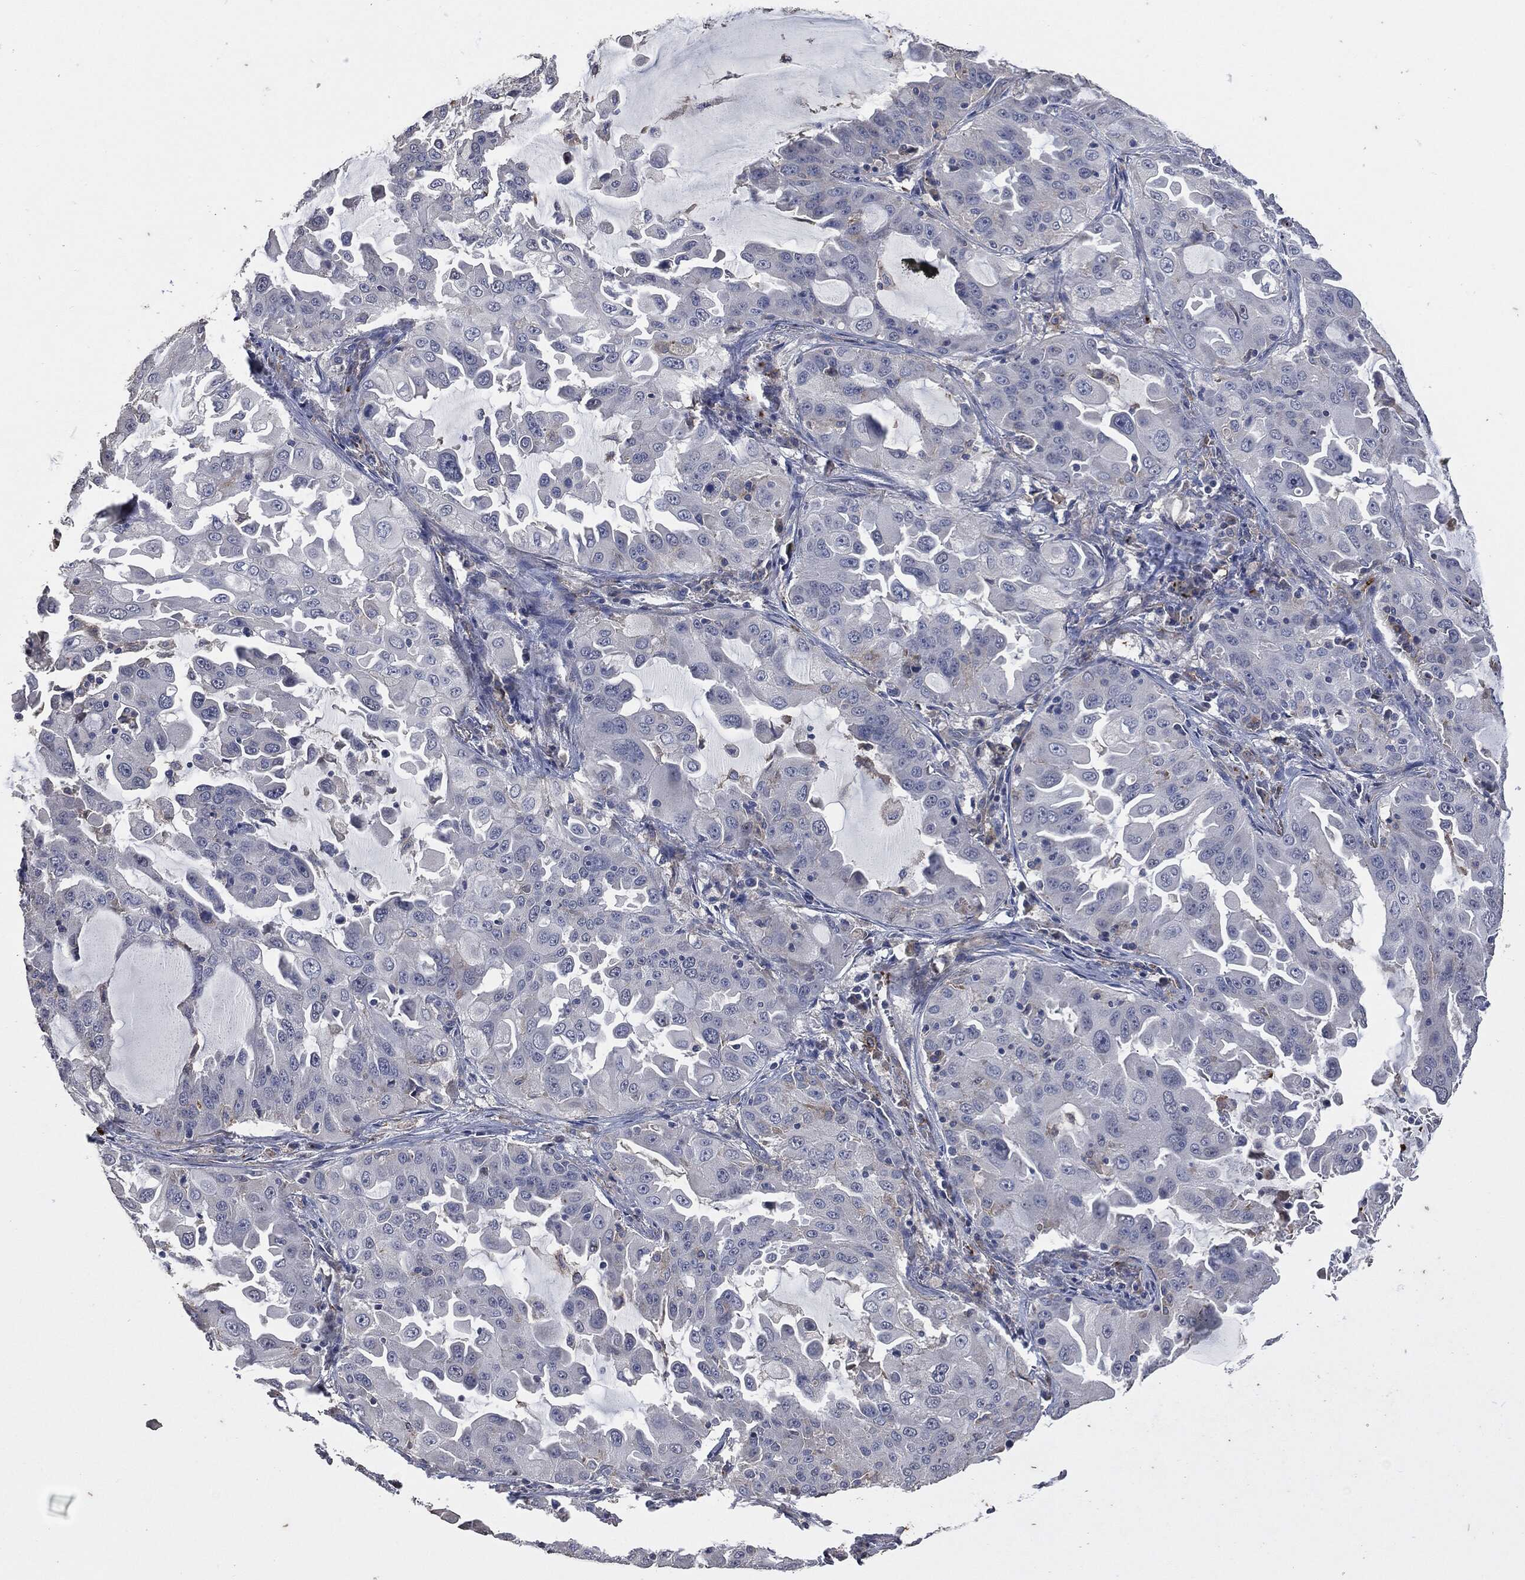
{"staining": {"intensity": "negative", "quantity": "none", "location": "none"}, "tissue": "lung cancer", "cell_type": "Tumor cells", "image_type": "cancer", "snomed": [{"axis": "morphology", "description": "Adenocarcinoma, NOS"}, {"axis": "topography", "description": "Lung"}], "caption": "Immunohistochemistry (IHC) photomicrograph of lung cancer (adenocarcinoma) stained for a protein (brown), which exhibits no positivity in tumor cells.", "gene": "CD33", "patient": {"sex": "female", "age": 61}}